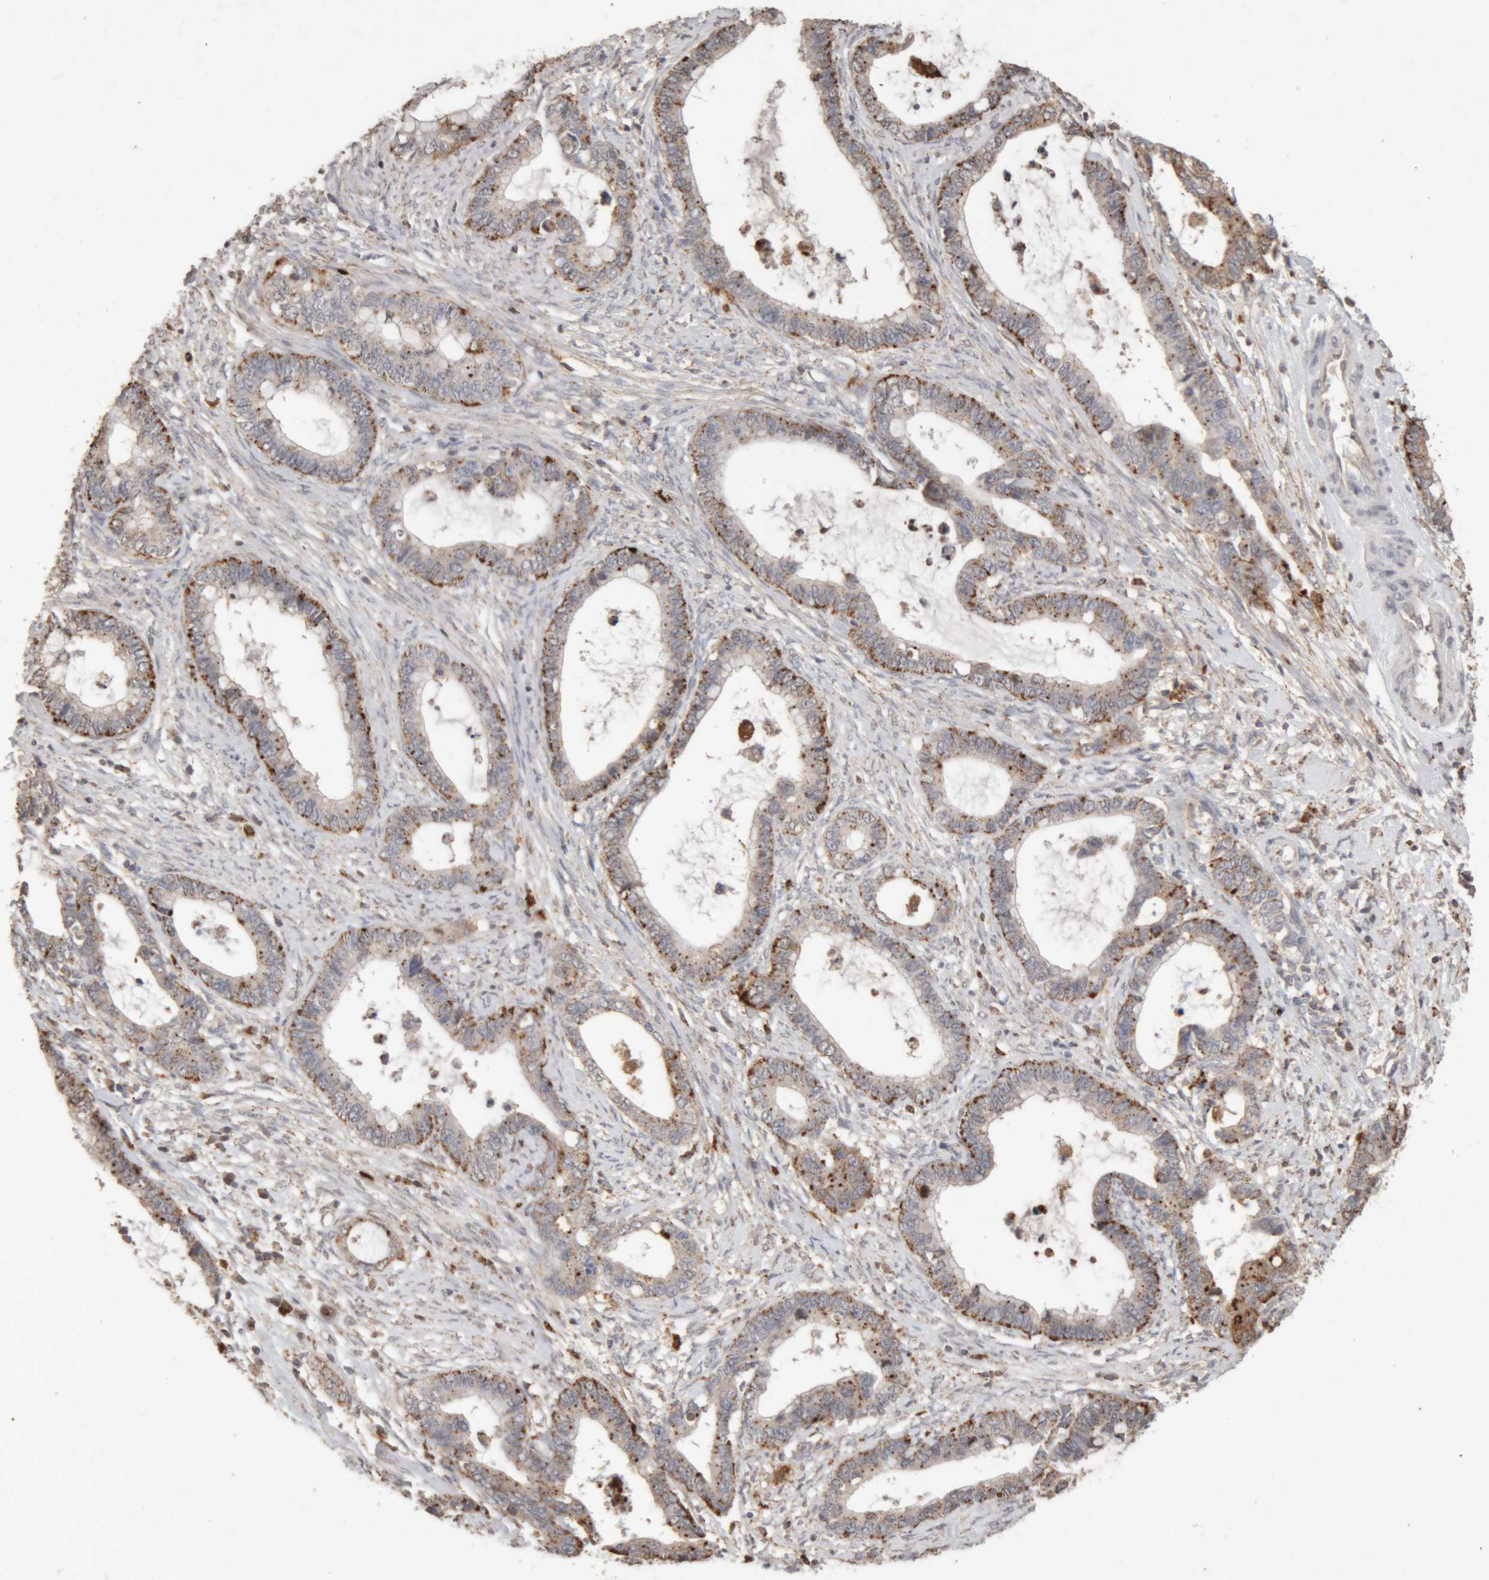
{"staining": {"intensity": "moderate", "quantity": ">75%", "location": "cytoplasmic/membranous"}, "tissue": "cervical cancer", "cell_type": "Tumor cells", "image_type": "cancer", "snomed": [{"axis": "morphology", "description": "Adenocarcinoma, NOS"}, {"axis": "topography", "description": "Cervix"}], "caption": "An image of human cervical cancer stained for a protein exhibits moderate cytoplasmic/membranous brown staining in tumor cells.", "gene": "ARSA", "patient": {"sex": "female", "age": 44}}